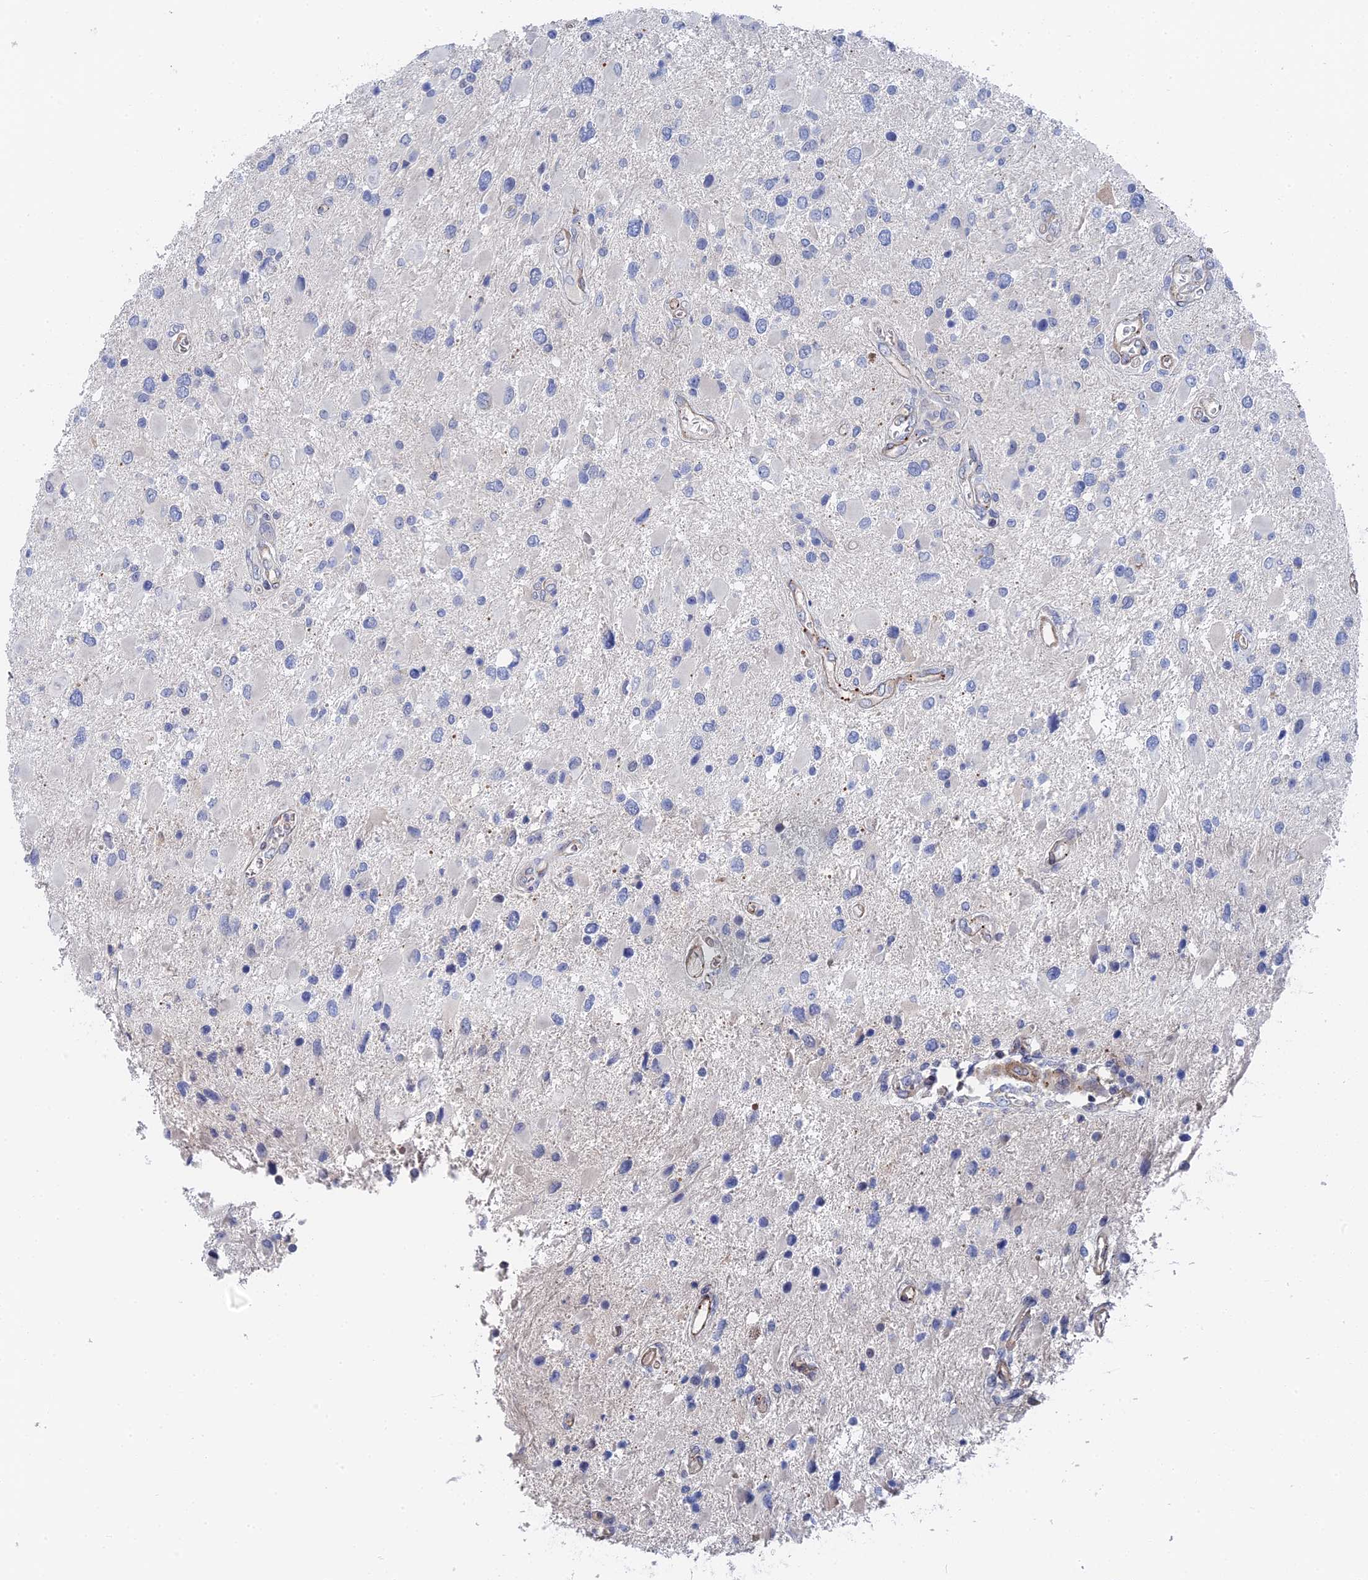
{"staining": {"intensity": "negative", "quantity": "none", "location": "none"}, "tissue": "glioma", "cell_type": "Tumor cells", "image_type": "cancer", "snomed": [{"axis": "morphology", "description": "Glioma, malignant, High grade"}, {"axis": "topography", "description": "Brain"}], "caption": "Malignant glioma (high-grade) was stained to show a protein in brown. There is no significant staining in tumor cells.", "gene": "MTHFSD", "patient": {"sex": "male", "age": 53}}